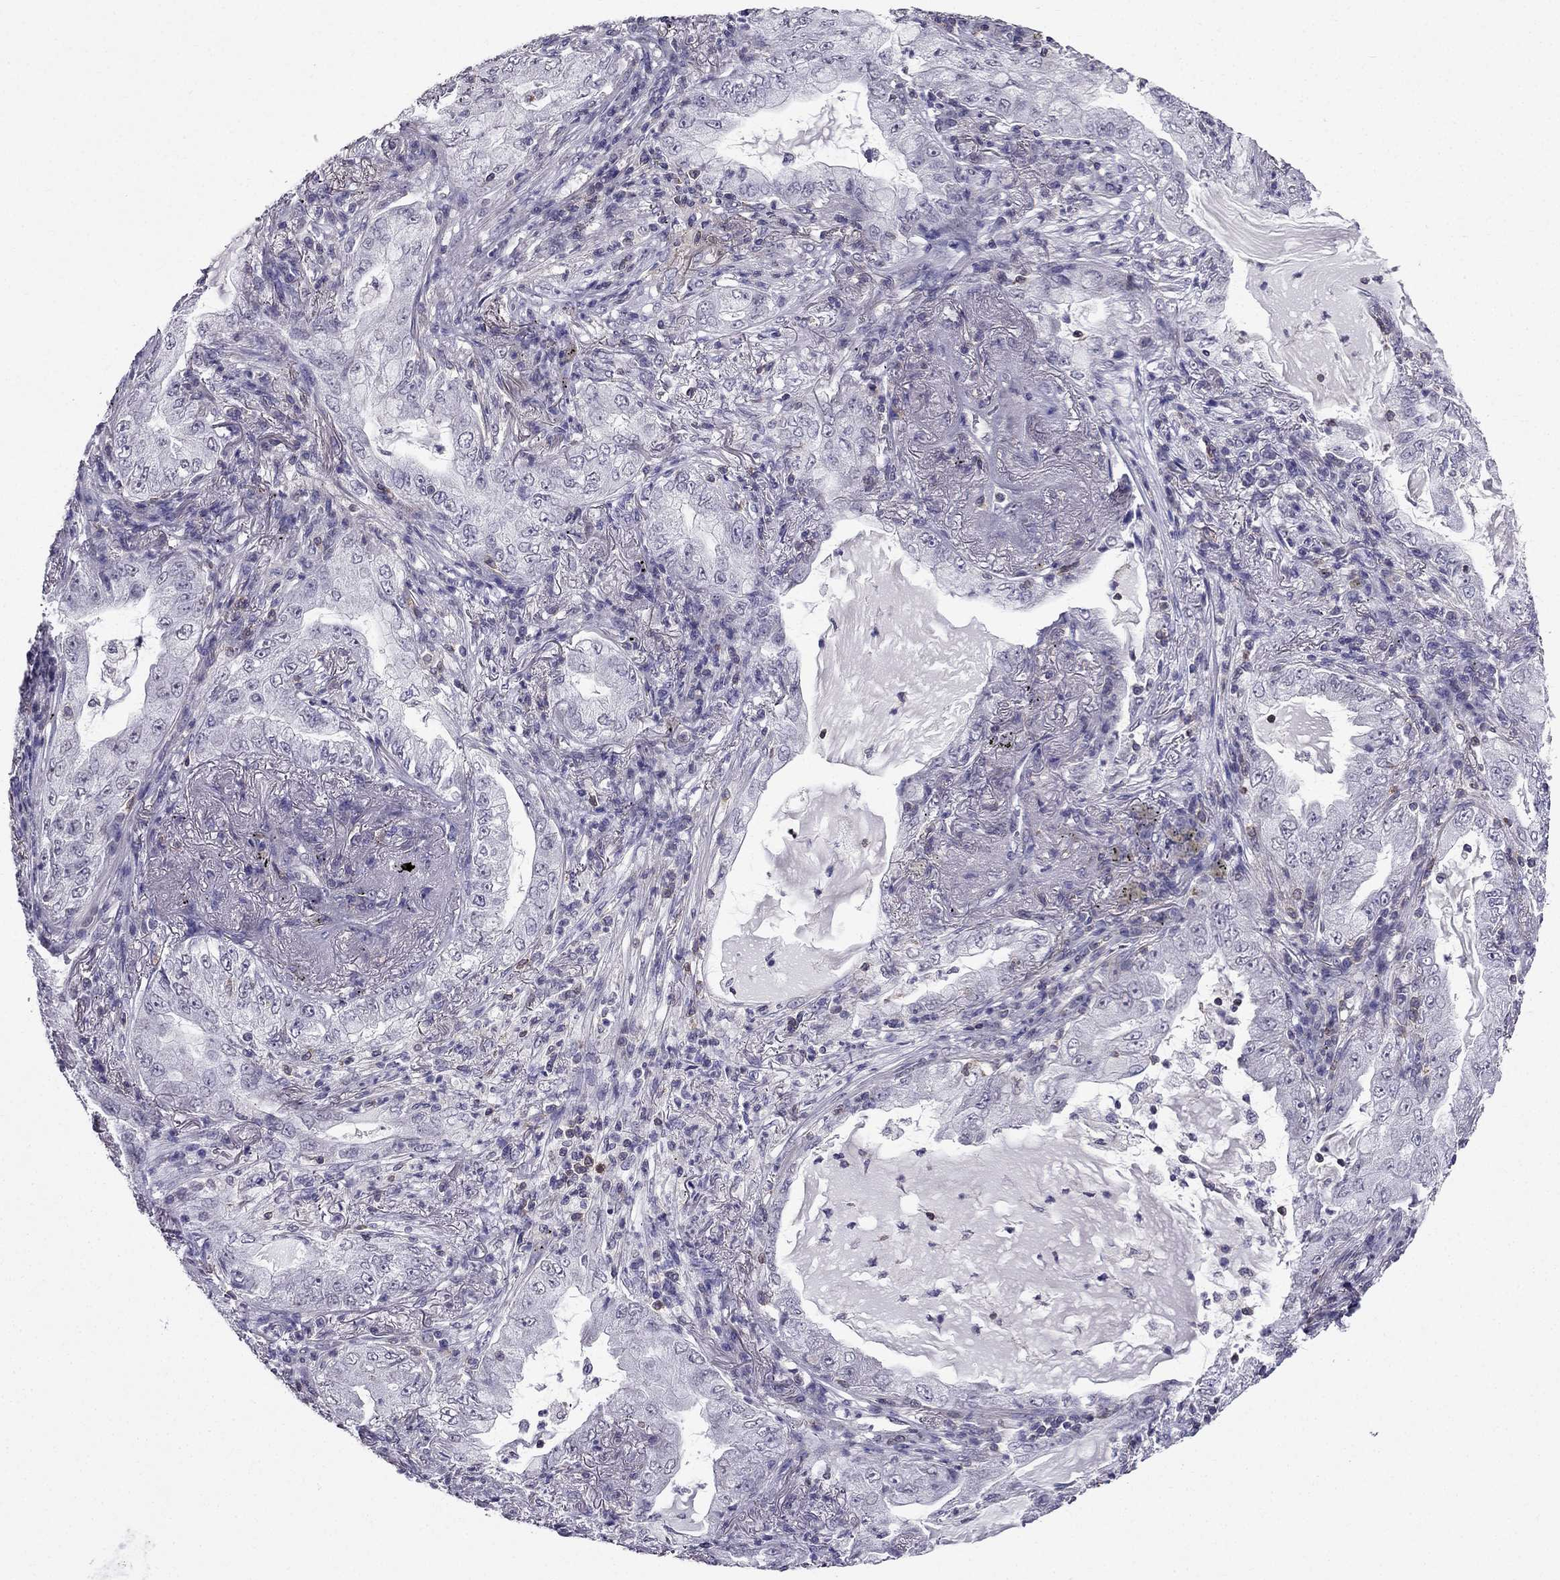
{"staining": {"intensity": "negative", "quantity": "none", "location": "none"}, "tissue": "lung cancer", "cell_type": "Tumor cells", "image_type": "cancer", "snomed": [{"axis": "morphology", "description": "Adenocarcinoma, NOS"}, {"axis": "topography", "description": "Lung"}], "caption": "This histopathology image is of adenocarcinoma (lung) stained with IHC to label a protein in brown with the nuclei are counter-stained blue. There is no expression in tumor cells.", "gene": "AAK1", "patient": {"sex": "female", "age": 73}}